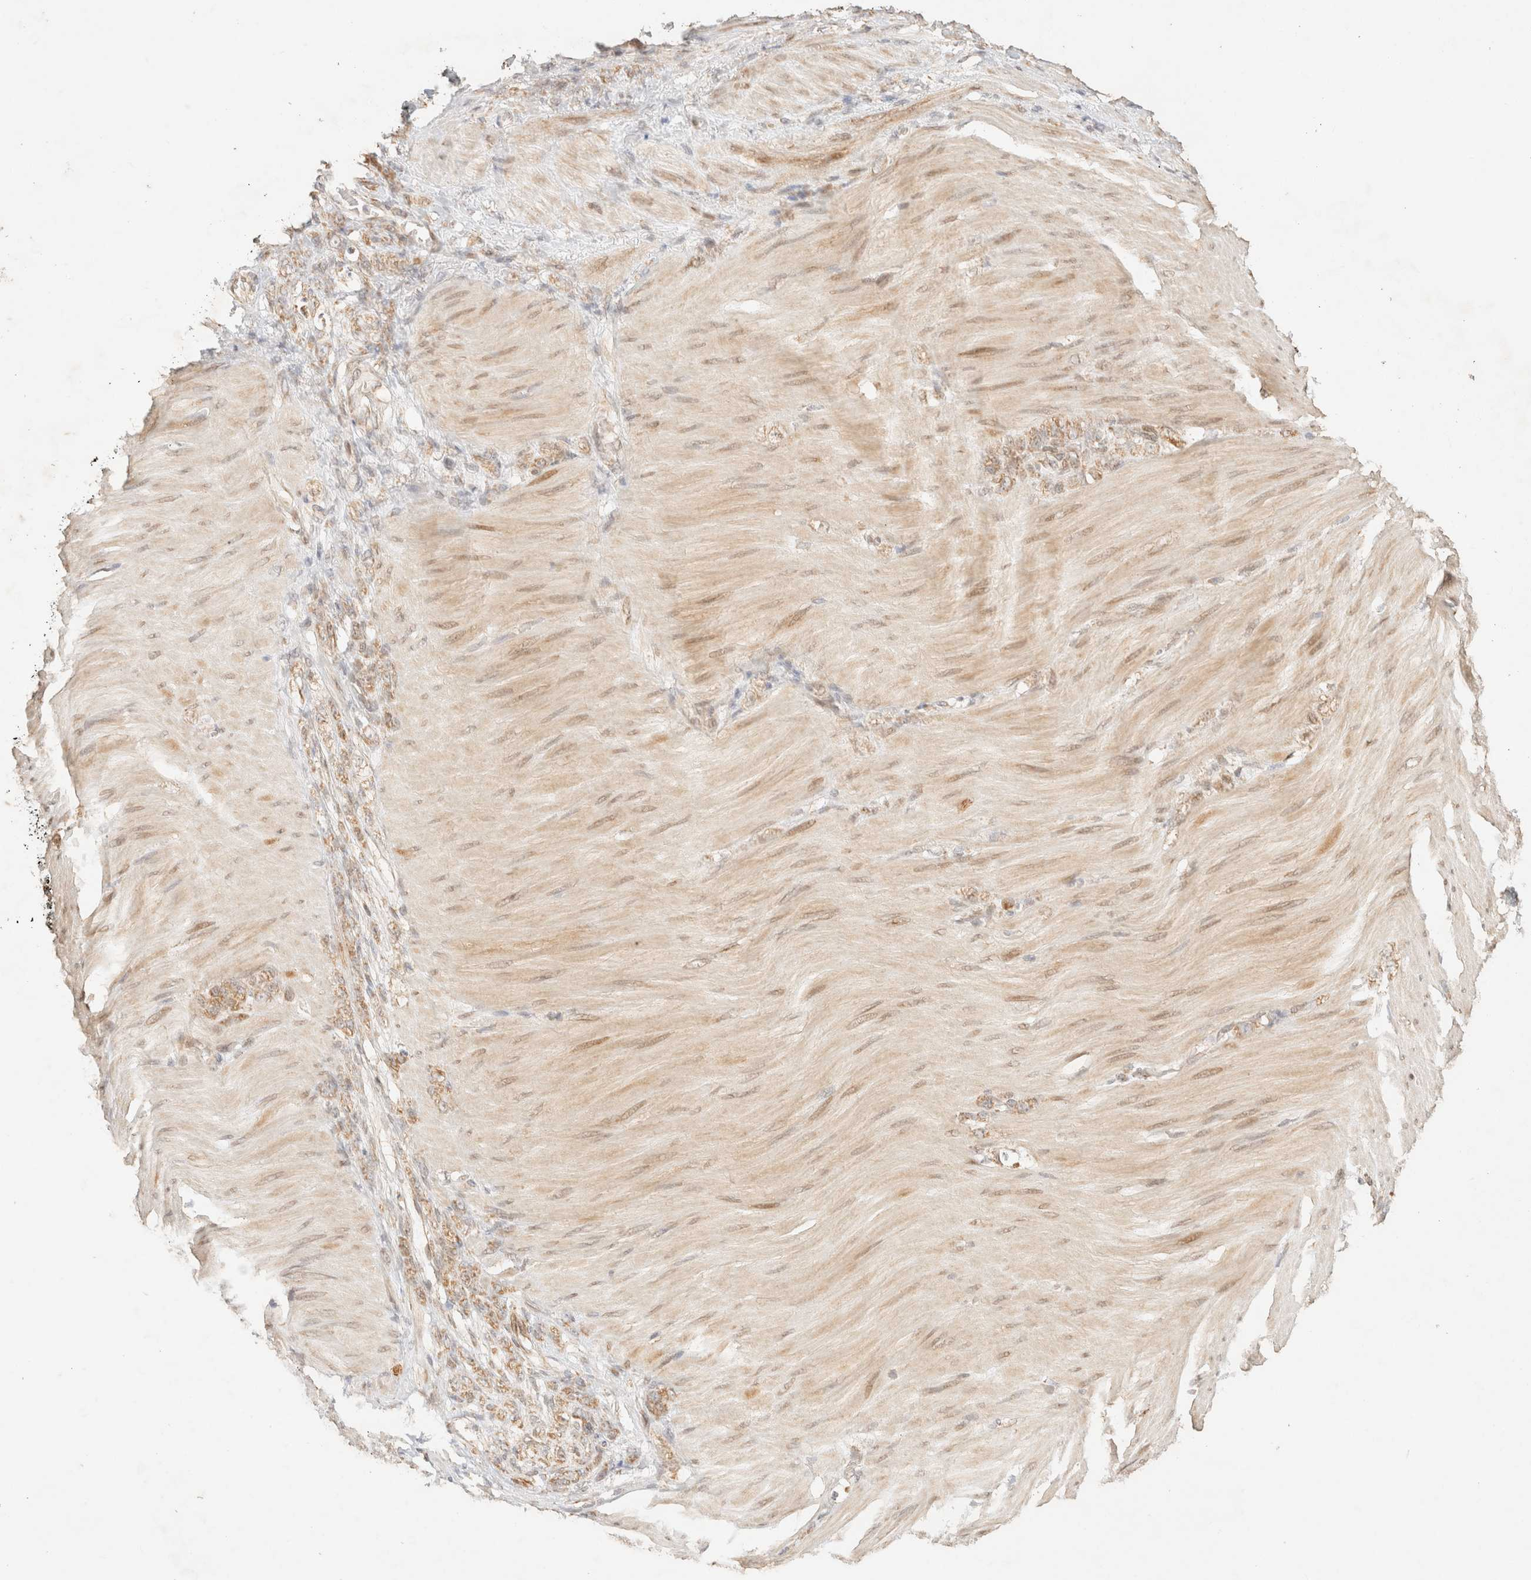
{"staining": {"intensity": "weak", "quantity": ">75%", "location": "cytoplasmic/membranous"}, "tissue": "stomach cancer", "cell_type": "Tumor cells", "image_type": "cancer", "snomed": [{"axis": "morphology", "description": "Normal tissue, NOS"}, {"axis": "morphology", "description": "Adenocarcinoma, NOS"}, {"axis": "topography", "description": "Stomach"}], "caption": "Stomach cancer (adenocarcinoma) was stained to show a protein in brown. There is low levels of weak cytoplasmic/membranous expression in approximately >75% of tumor cells. The staining was performed using DAB to visualize the protein expression in brown, while the nuclei were stained in blue with hematoxylin (Magnification: 20x).", "gene": "TACO1", "patient": {"sex": "male", "age": 82}}